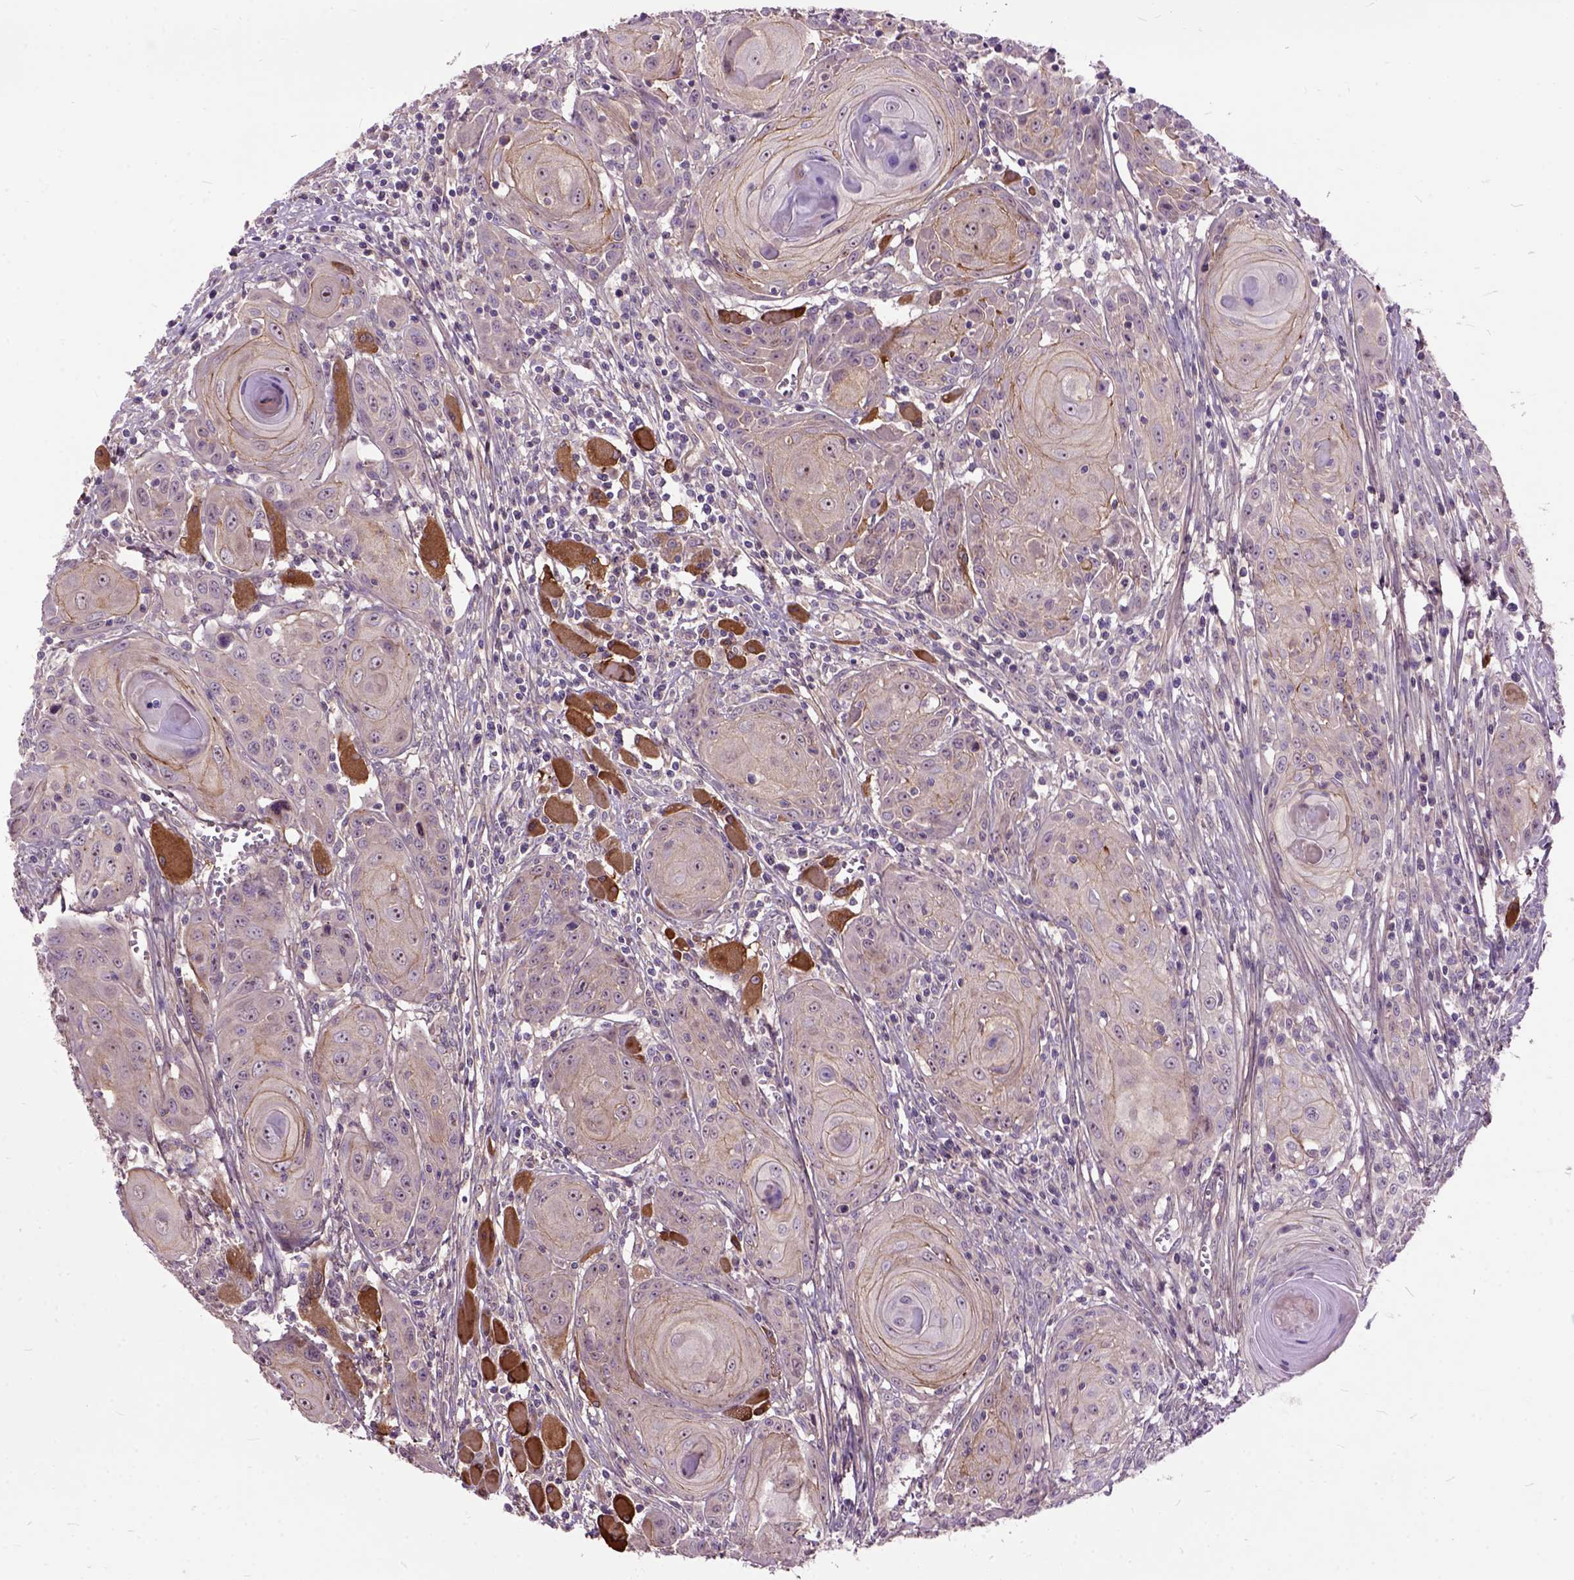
{"staining": {"intensity": "weak", "quantity": ">75%", "location": "cytoplasmic/membranous"}, "tissue": "head and neck cancer", "cell_type": "Tumor cells", "image_type": "cancer", "snomed": [{"axis": "morphology", "description": "Squamous cell carcinoma, NOS"}, {"axis": "topography", "description": "Head-Neck"}], "caption": "Weak cytoplasmic/membranous positivity for a protein is appreciated in about >75% of tumor cells of head and neck cancer (squamous cell carcinoma) using immunohistochemistry (IHC).", "gene": "MAPT", "patient": {"sex": "female", "age": 80}}